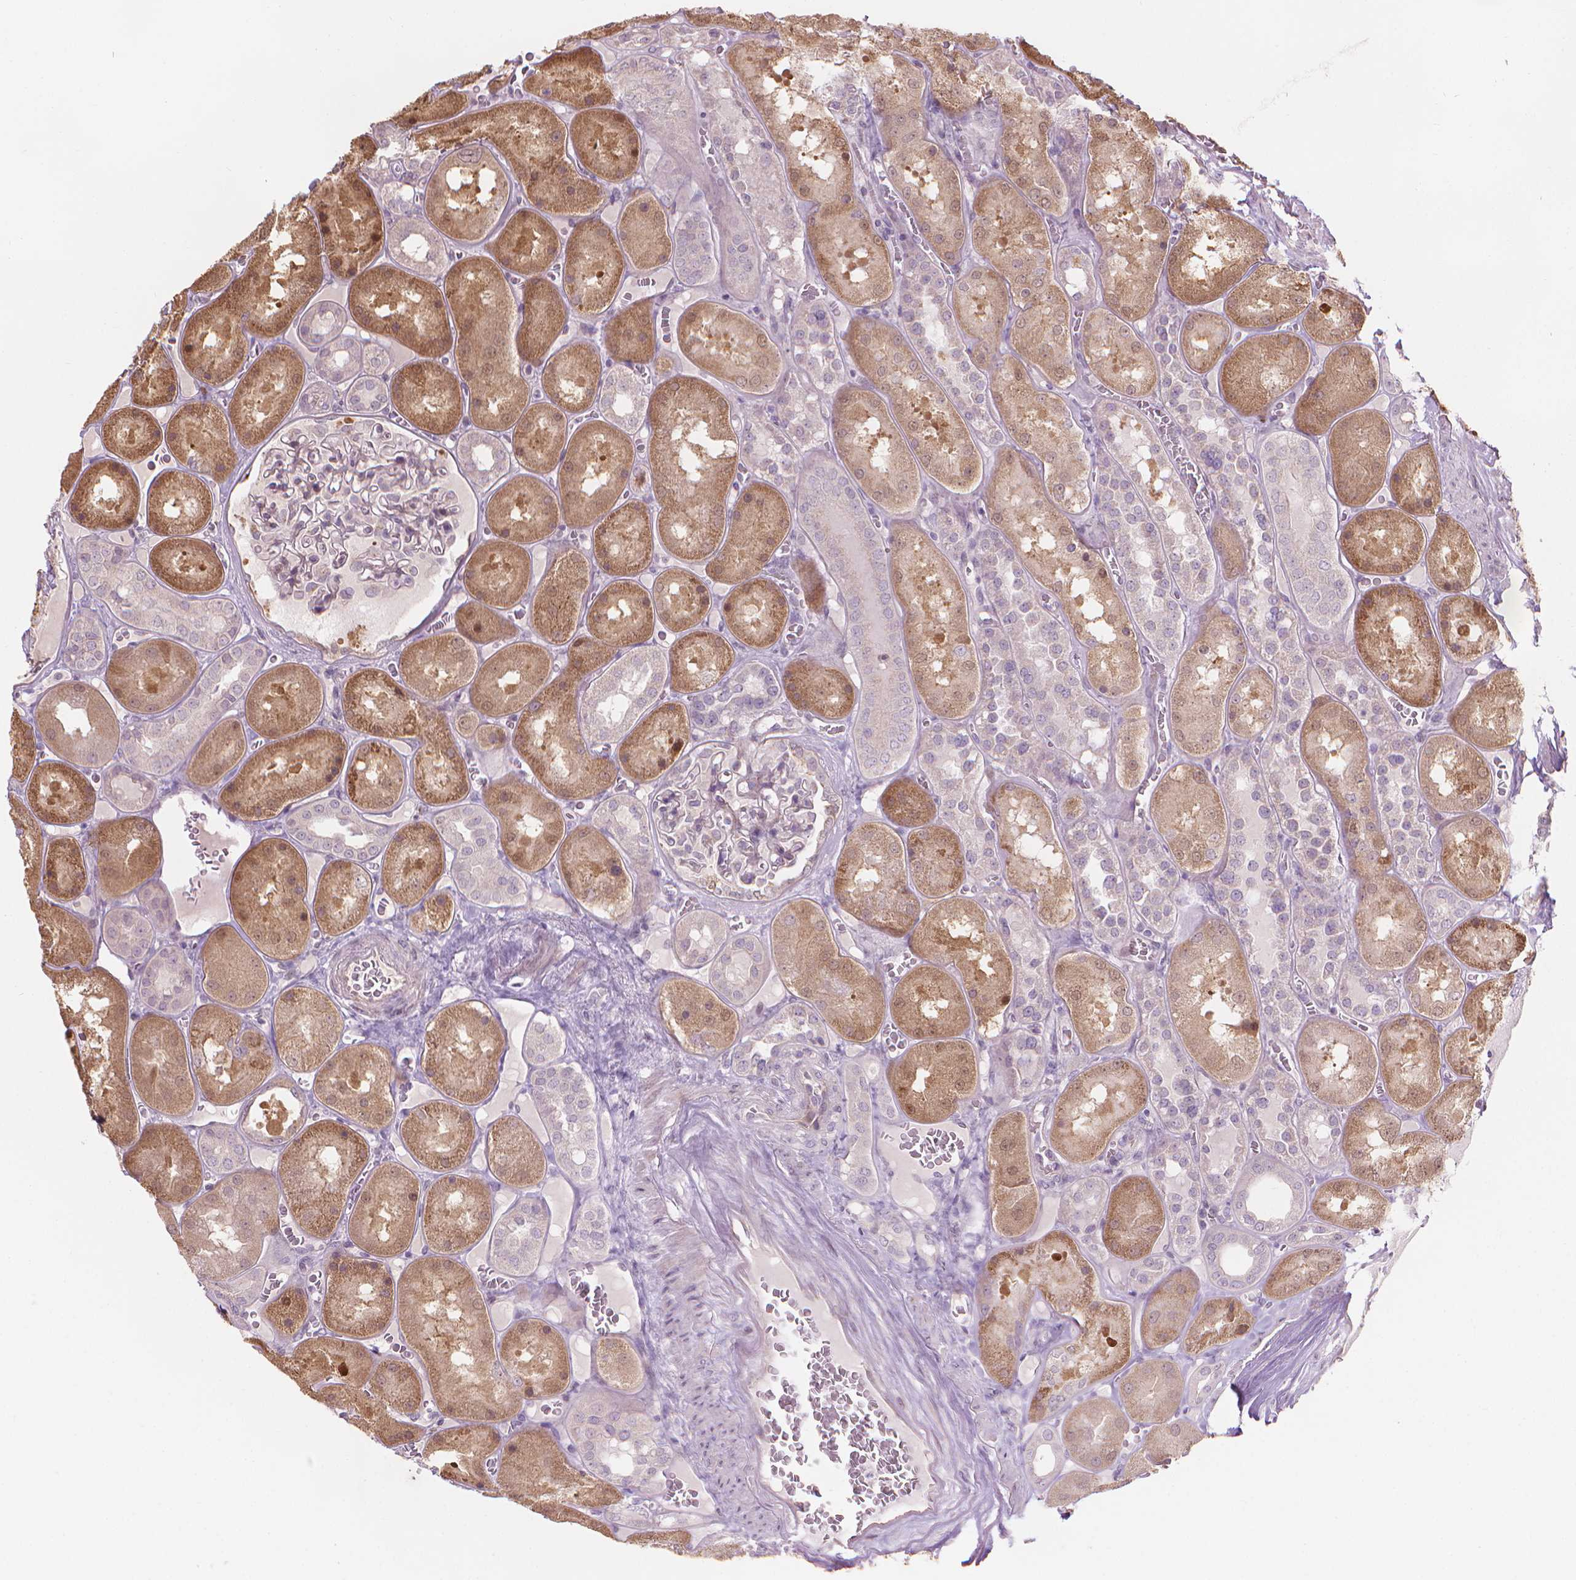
{"staining": {"intensity": "negative", "quantity": "none", "location": "none"}, "tissue": "kidney", "cell_type": "Cells in glomeruli", "image_type": "normal", "snomed": [{"axis": "morphology", "description": "Normal tissue, NOS"}, {"axis": "topography", "description": "Kidney"}], "caption": "The IHC histopathology image has no significant positivity in cells in glomeruli of kidney. Brightfield microscopy of IHC stained with DAB (3,3'-diaminobenzidine) (brown) and hematoxylin (blue), captured at high magnification.", "gene": "IFFO1", "patient": {"sex": "male", "age": 73}}